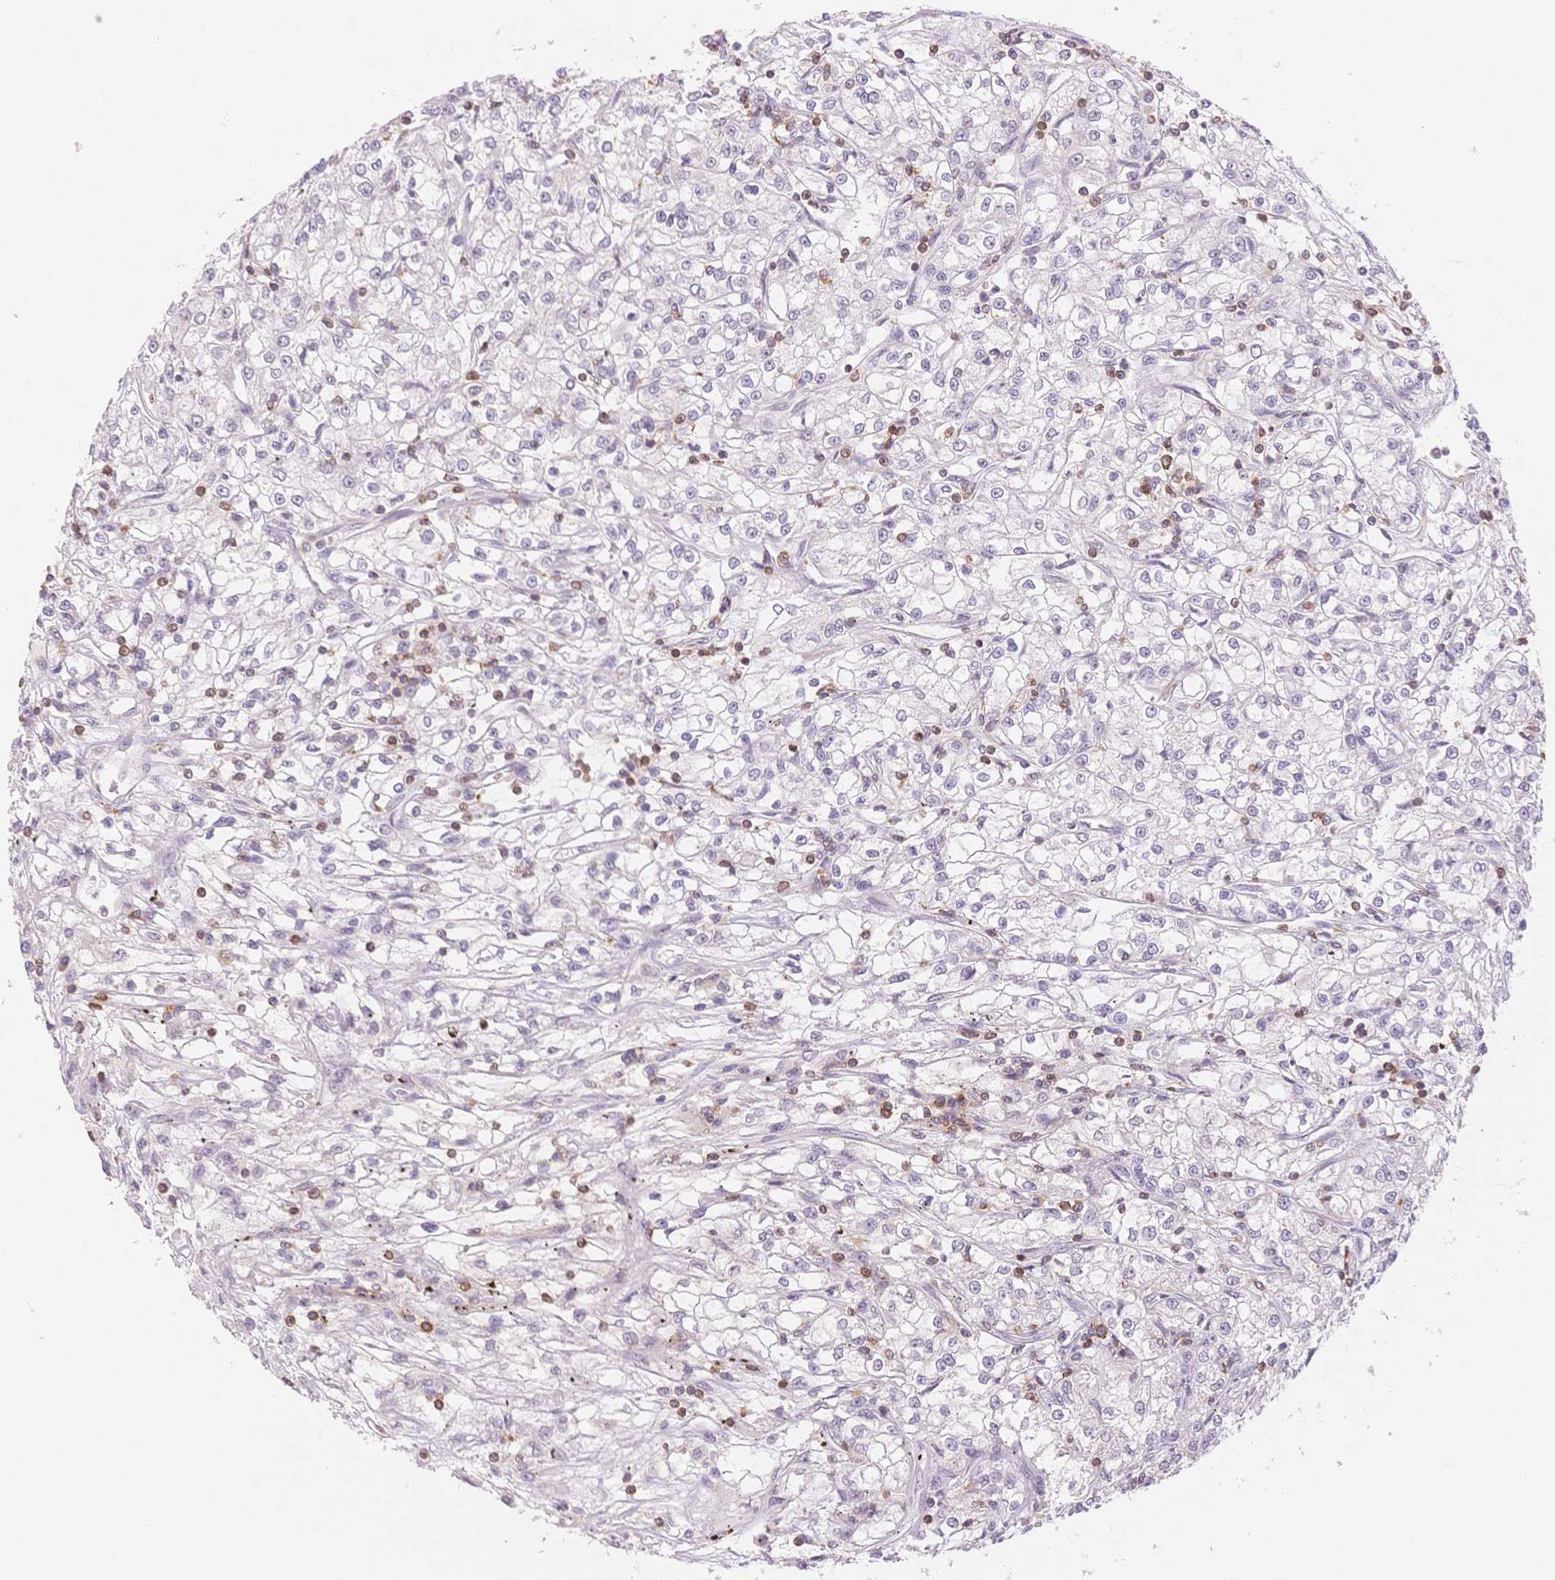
{"staining": {"intensity": "negative", "quantity": "none", "location": "none"}, "tissue": "renal cancer", "cell_type": "Tumor cells", "image_type": "cancer", "snomed": [{"axis": "morphology", "description": "Adenocarcinoma, NOS"}, {"axis": "topography", "description": "Kidney"}], "caption": "Immunohistochemistry histopathology image of human renal adenocarcinoma stained for a protein (brown), which demonstrates no expression in tumor cells.", "gene": "STK39", "patient": {"sex": "female", "age": 59}}